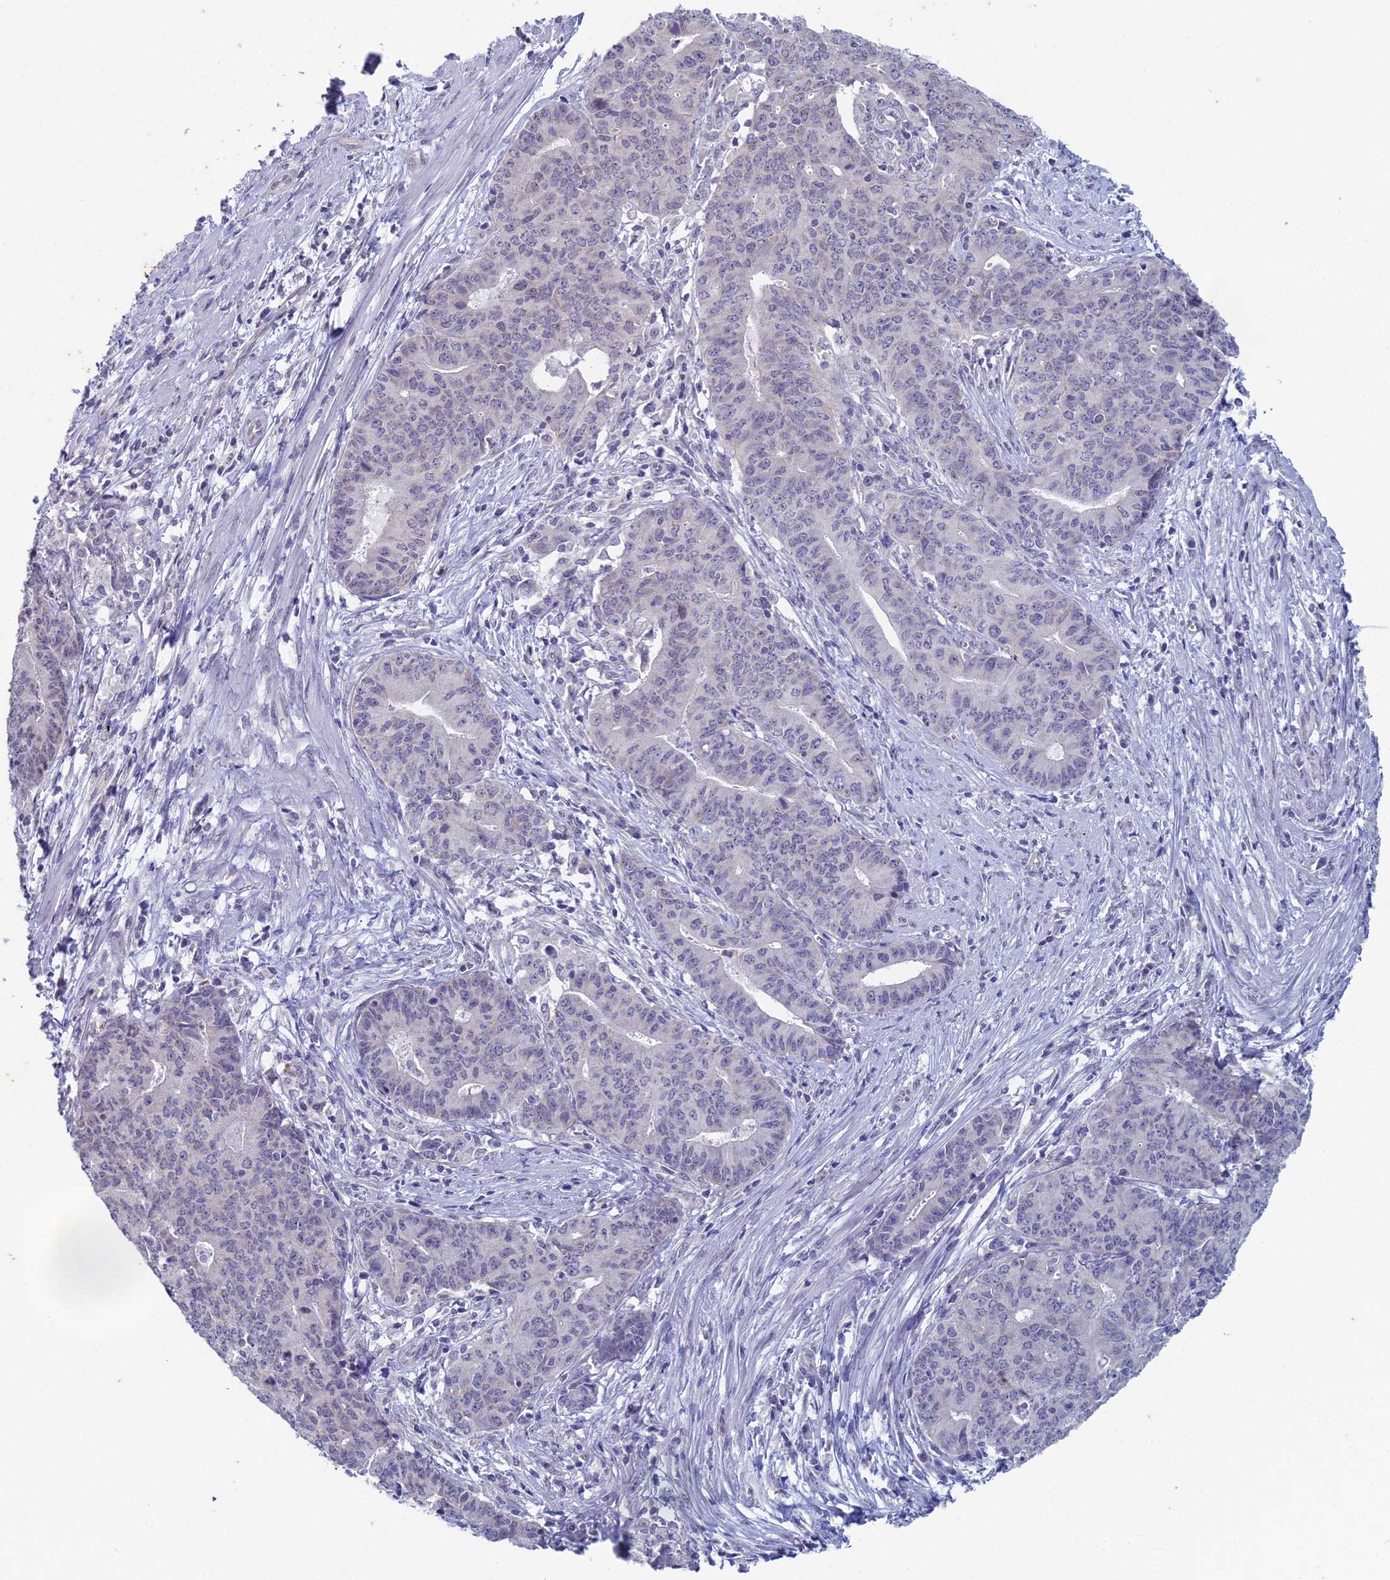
{"staining": {"intensity": "negative", "quantity": "none", "location": "none"}, "tissue": "endometrial cancer", "cell_type": "Tumor cells", "image_type": "cancer", "snomed": [{"axis": "morphology", "description": "Adenocarcinoma, NOS"}, {"axis": "topography", "description": "Endometrium"}], "caption": "DAB (3,3'-diaminobenzidine) immunohistochemical staining of endometrial adenocarcinoma shows no significant staining in tumor cells. The staining is performed using DAB (3,3'-diaminobenzidine) brown chromogen with nuclei counter-stained in using hematoxylin.", "gene": "EEF2KMT", "patient": {"sex": "female", "age": 59}}